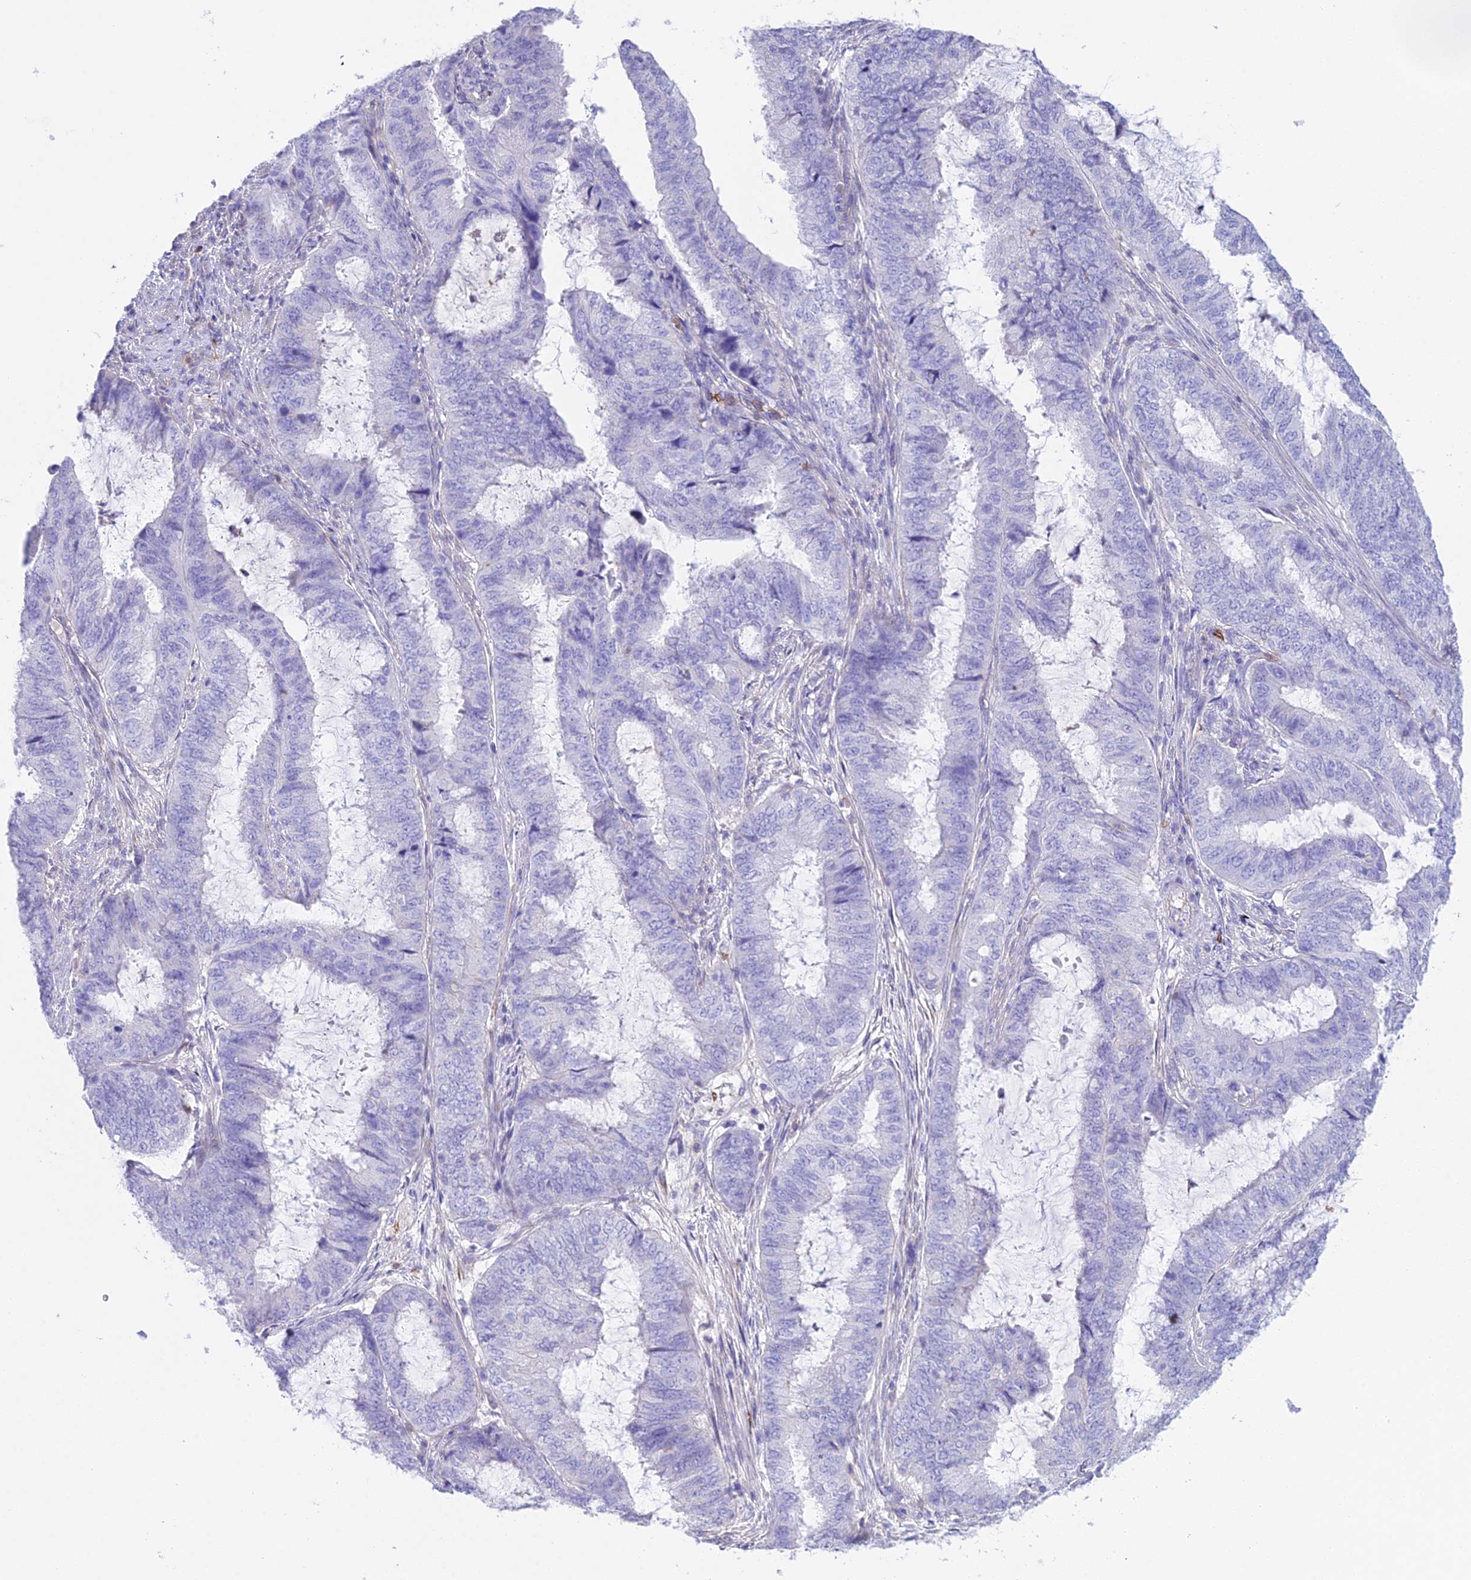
{"staining": {"intensity": "negative", "quantity": "none", "location": "none"}, "tissue": "endometrial cancer", "cell_type": "Tumor cells", "image_type": "cancer", "snomed": [{"axis": "morphology", "description": "Adenocarcinoma, NOS"}, {"axis": "topography", "description": "Endometrium"}], "caption": "Immunohistochemistry of endometrial adenocarcinoma demonstrates no staining in tumor cells.", "gene": "OR1Q1", "patient": {"sex": "female", "age": 51}}